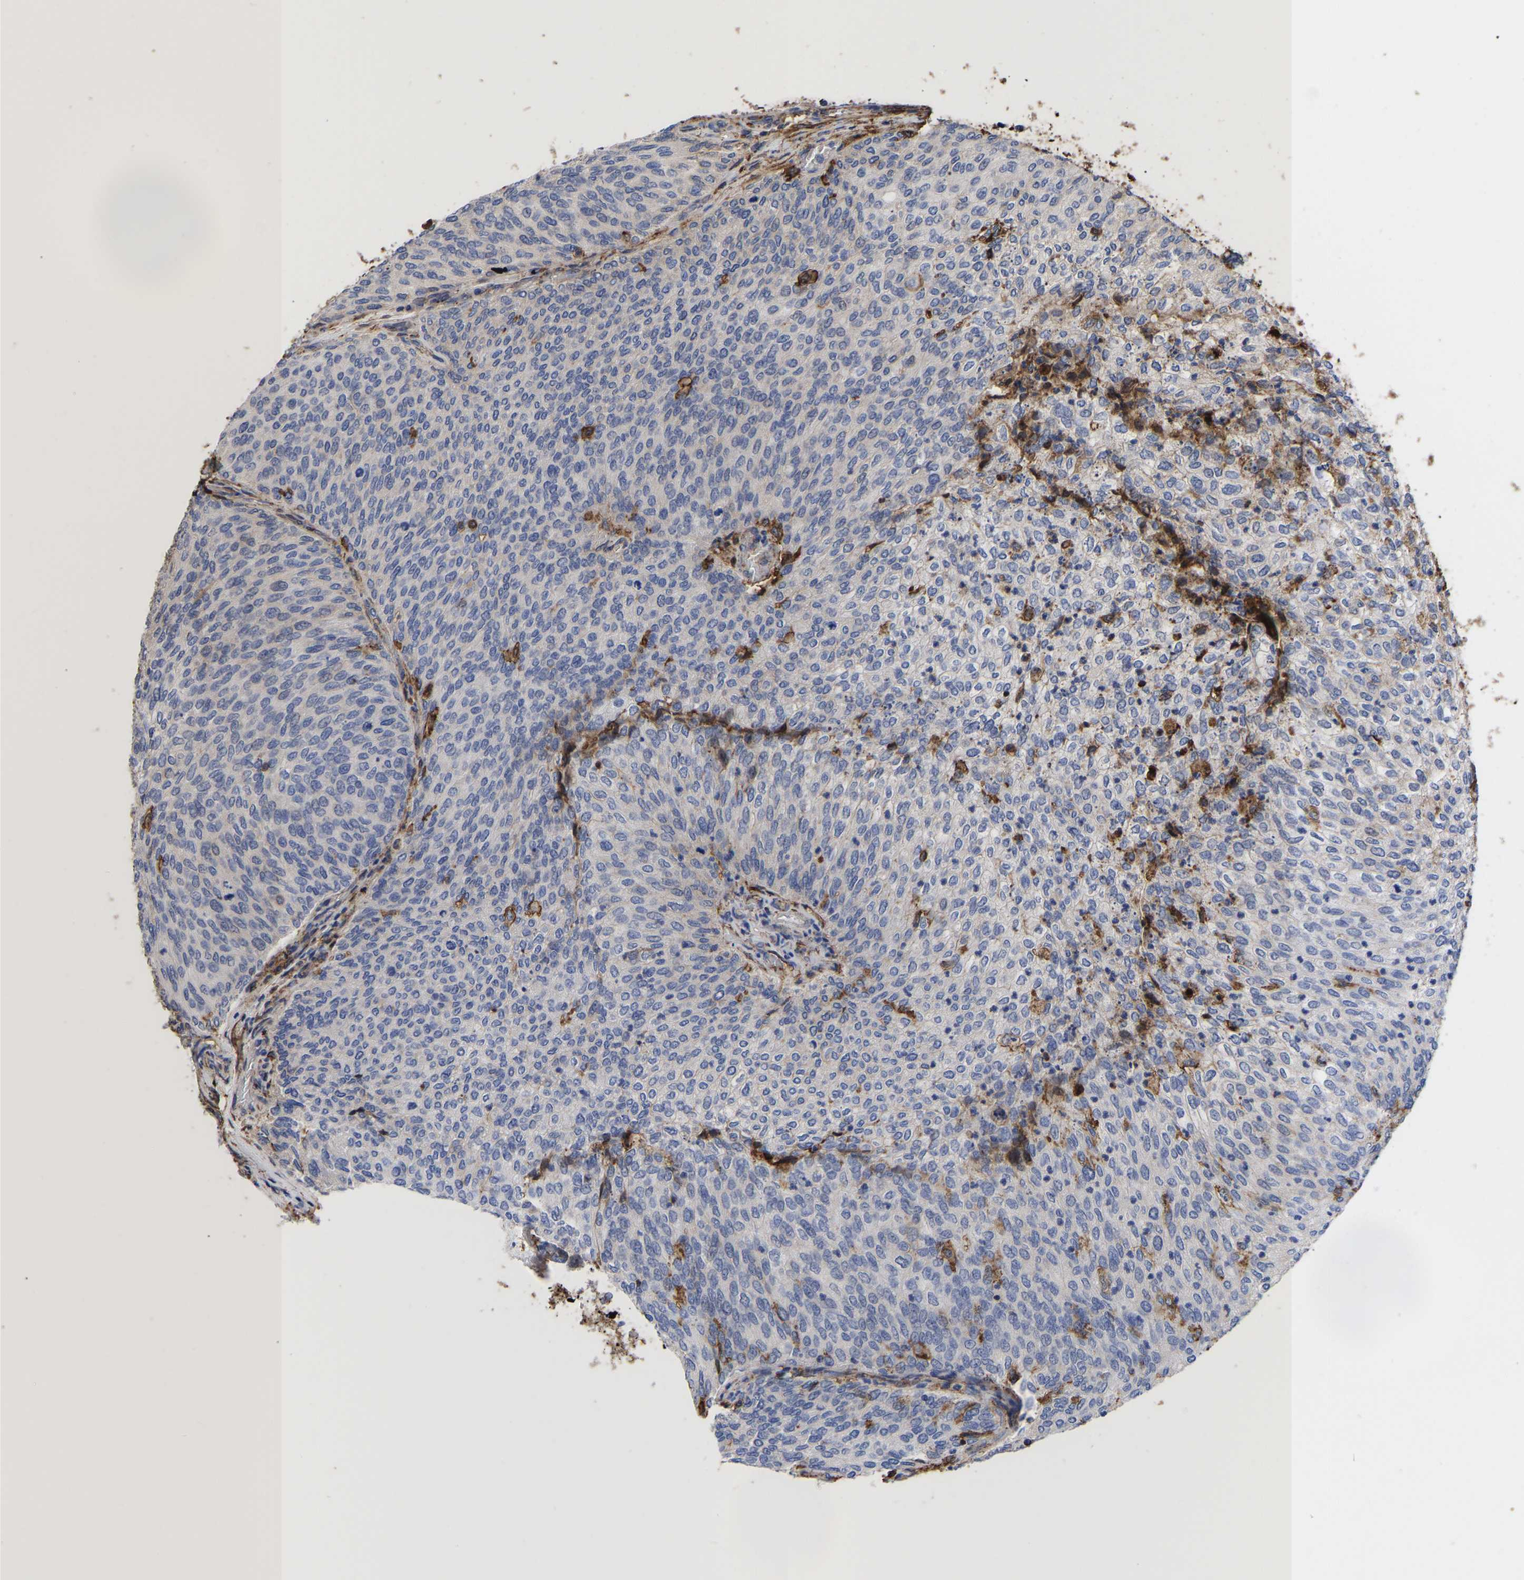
{"staining": {"intensity": "negative", "quantity": "none", "location": "none"}, "tissue": "urothelial cancer", "cell_type": "Tumor cells", "image_type": "cancer", "snomed": [{"axis": "morphology", "description": "Urothelial carcinoma, Low grade"}, {"axis": "topography", "description": "Urinary bladder"}], "caption": "The IHC image has no significant staining in tumor cells of urothelial carcinoma (low-grade) tissue. (DAB immunohistochemistry with hematoxylin counter stain).", "gene": "LIF", "patient": {"sex": "female", "age": 79}}